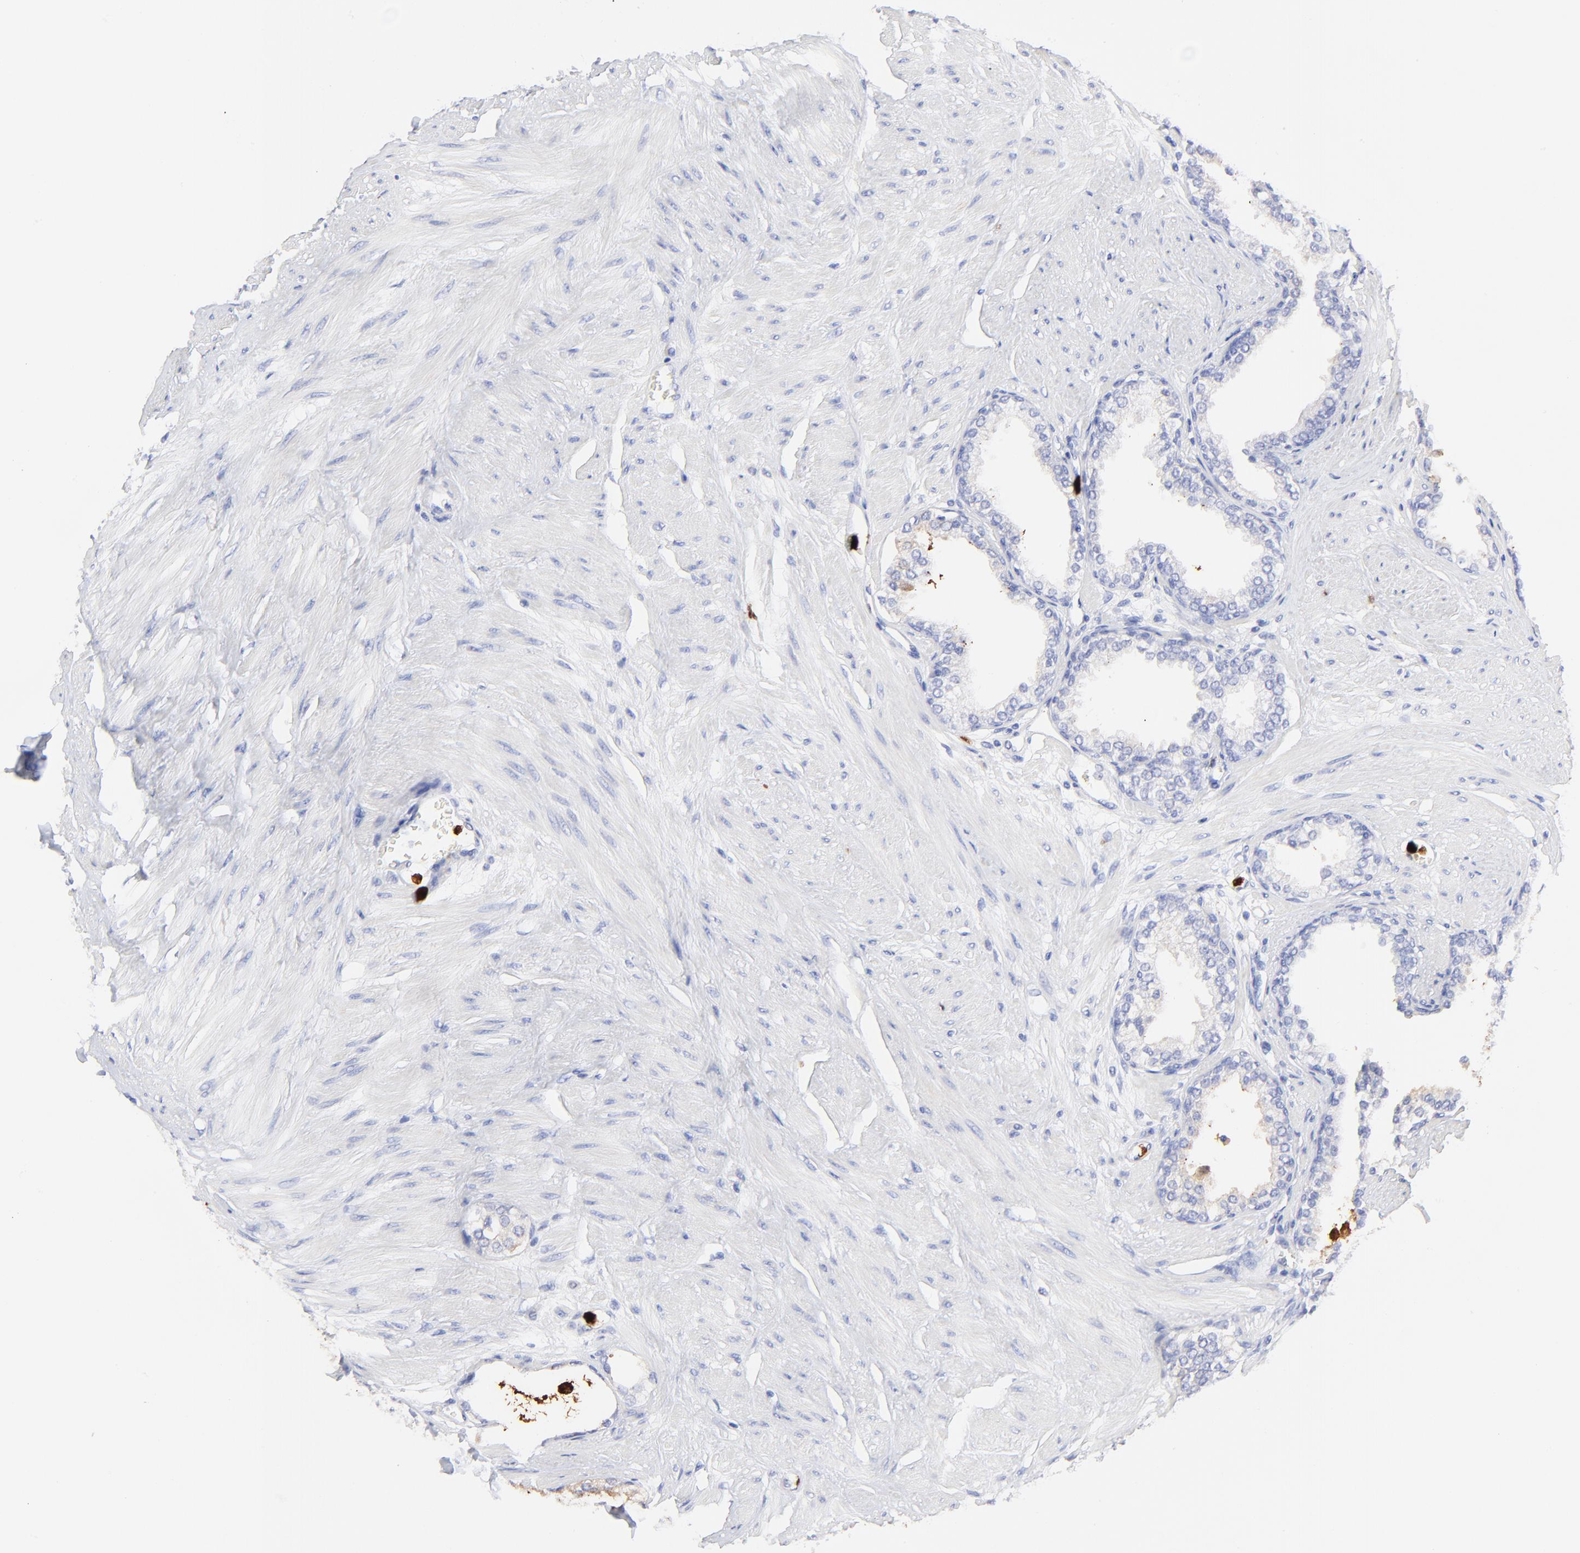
{"staining": {"intensity": "negative", "quantity": "none", "location": "none"}, "tissue": "prostate", "cell_type": "Glandular cells", "image_type": "normal", "snomed": [{"axis": "morphology", "description": "Normal tissue, NOS"}, {"axis": "topography", "description": "Prostate"}], "caption": "DAB immunohistochemical staining of unremarkable human prostate shows no significant staining in glandular cells. The staining was performed using DAB to visualize the protein expression in brown, while the nuclei were stained in blue with hematoxylin (Magnification: 20x).", "gene": "S100A12", "patient": {"sex": "male", "age": 64}}